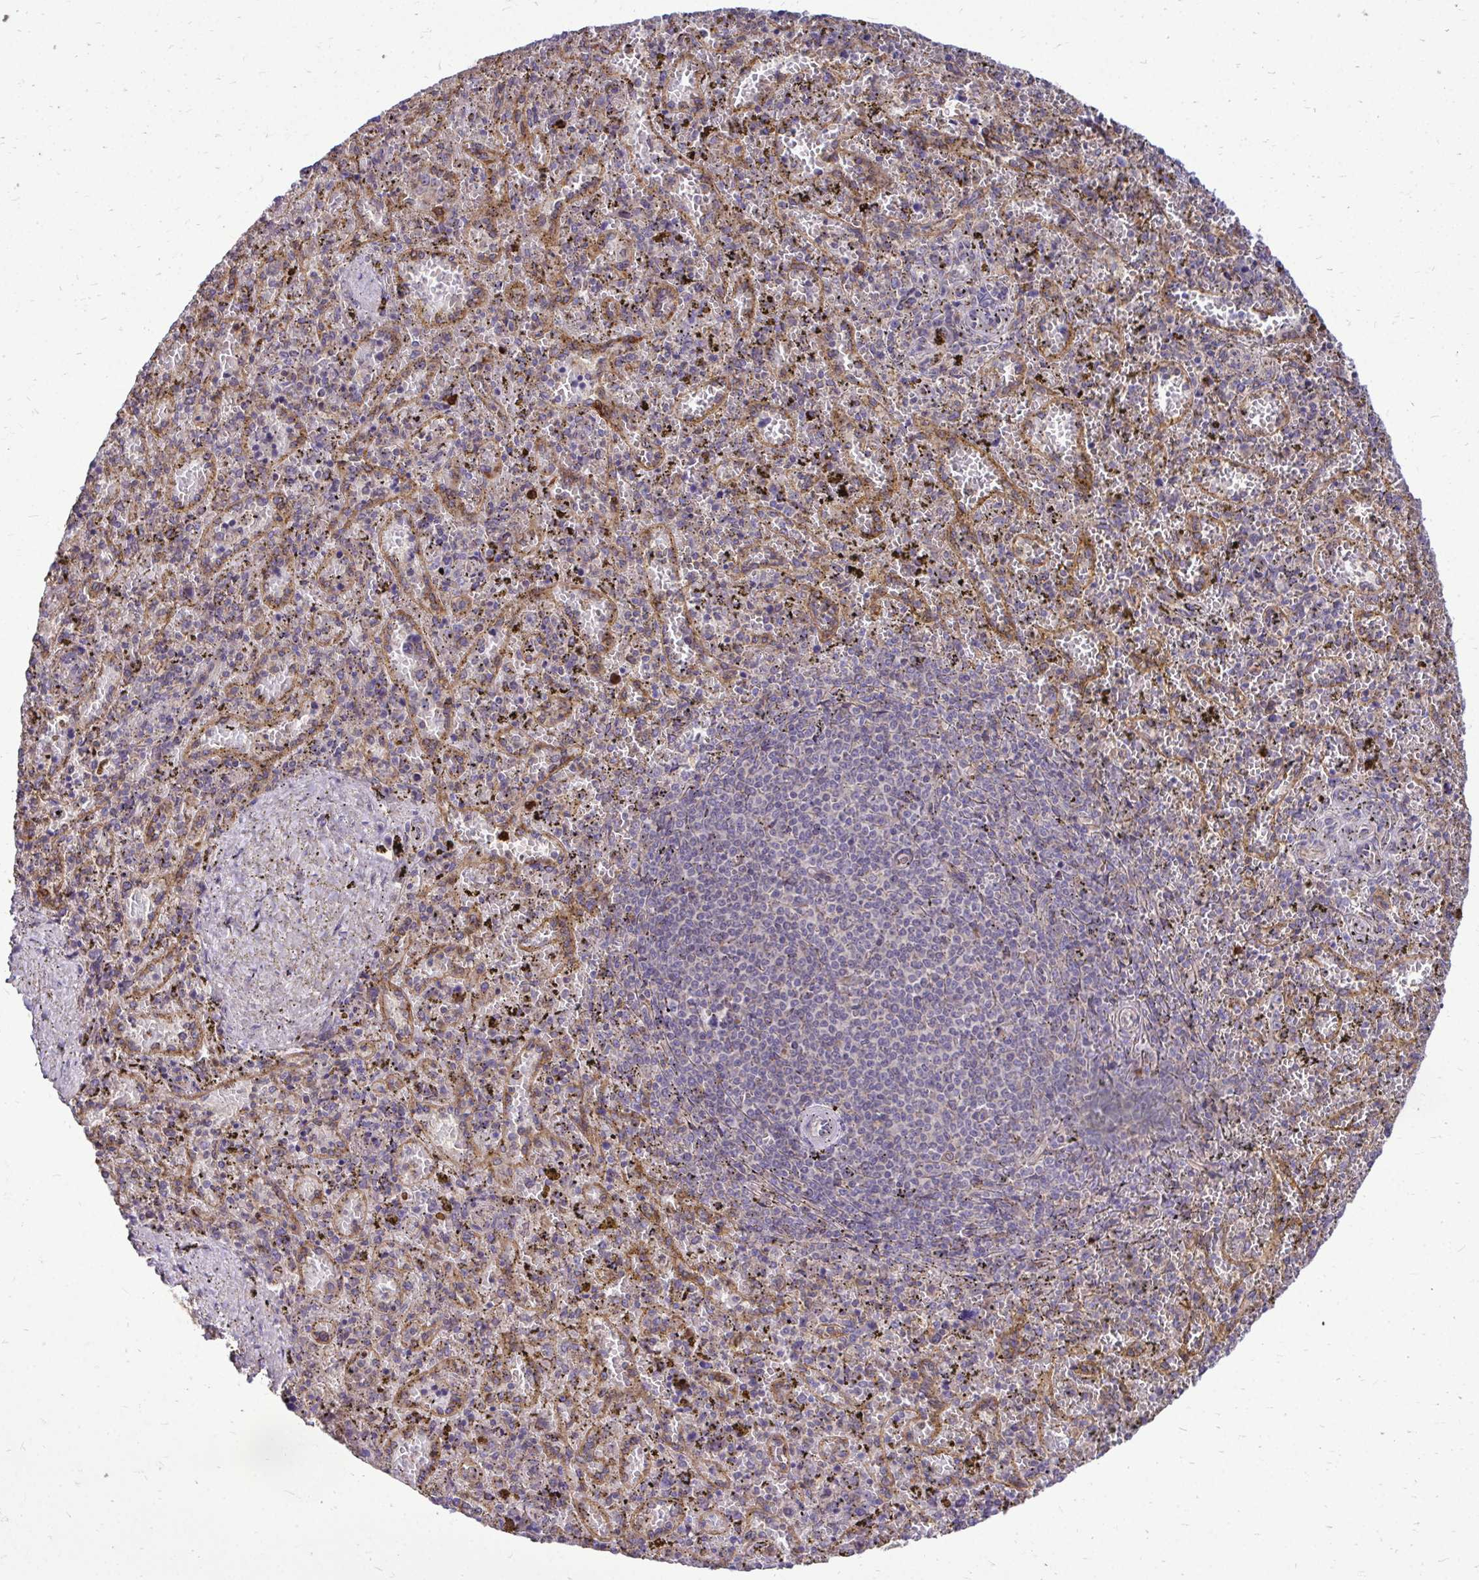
{"staining": {"intensity": "weak", "quantity": "<25%", "location": "cytoplasmic/membranous"}, "tissue": "spleen", "cell_type": "Cells in red pulp", "image_type": "normal", "snomed": [{"axis": "morphology", "description": "Normal tissue, NOS"}, {"axis": "topography", "description": "Spleen"}], "caption": "The IHC micrograph has no significant staining in cells in red pulp of spleen. (DAB (3,3'-diaminobenzidine) immunohistochemistry, high magnification).", "gene": "FMR1", "patient": {"sex": "female", "age": 50}}